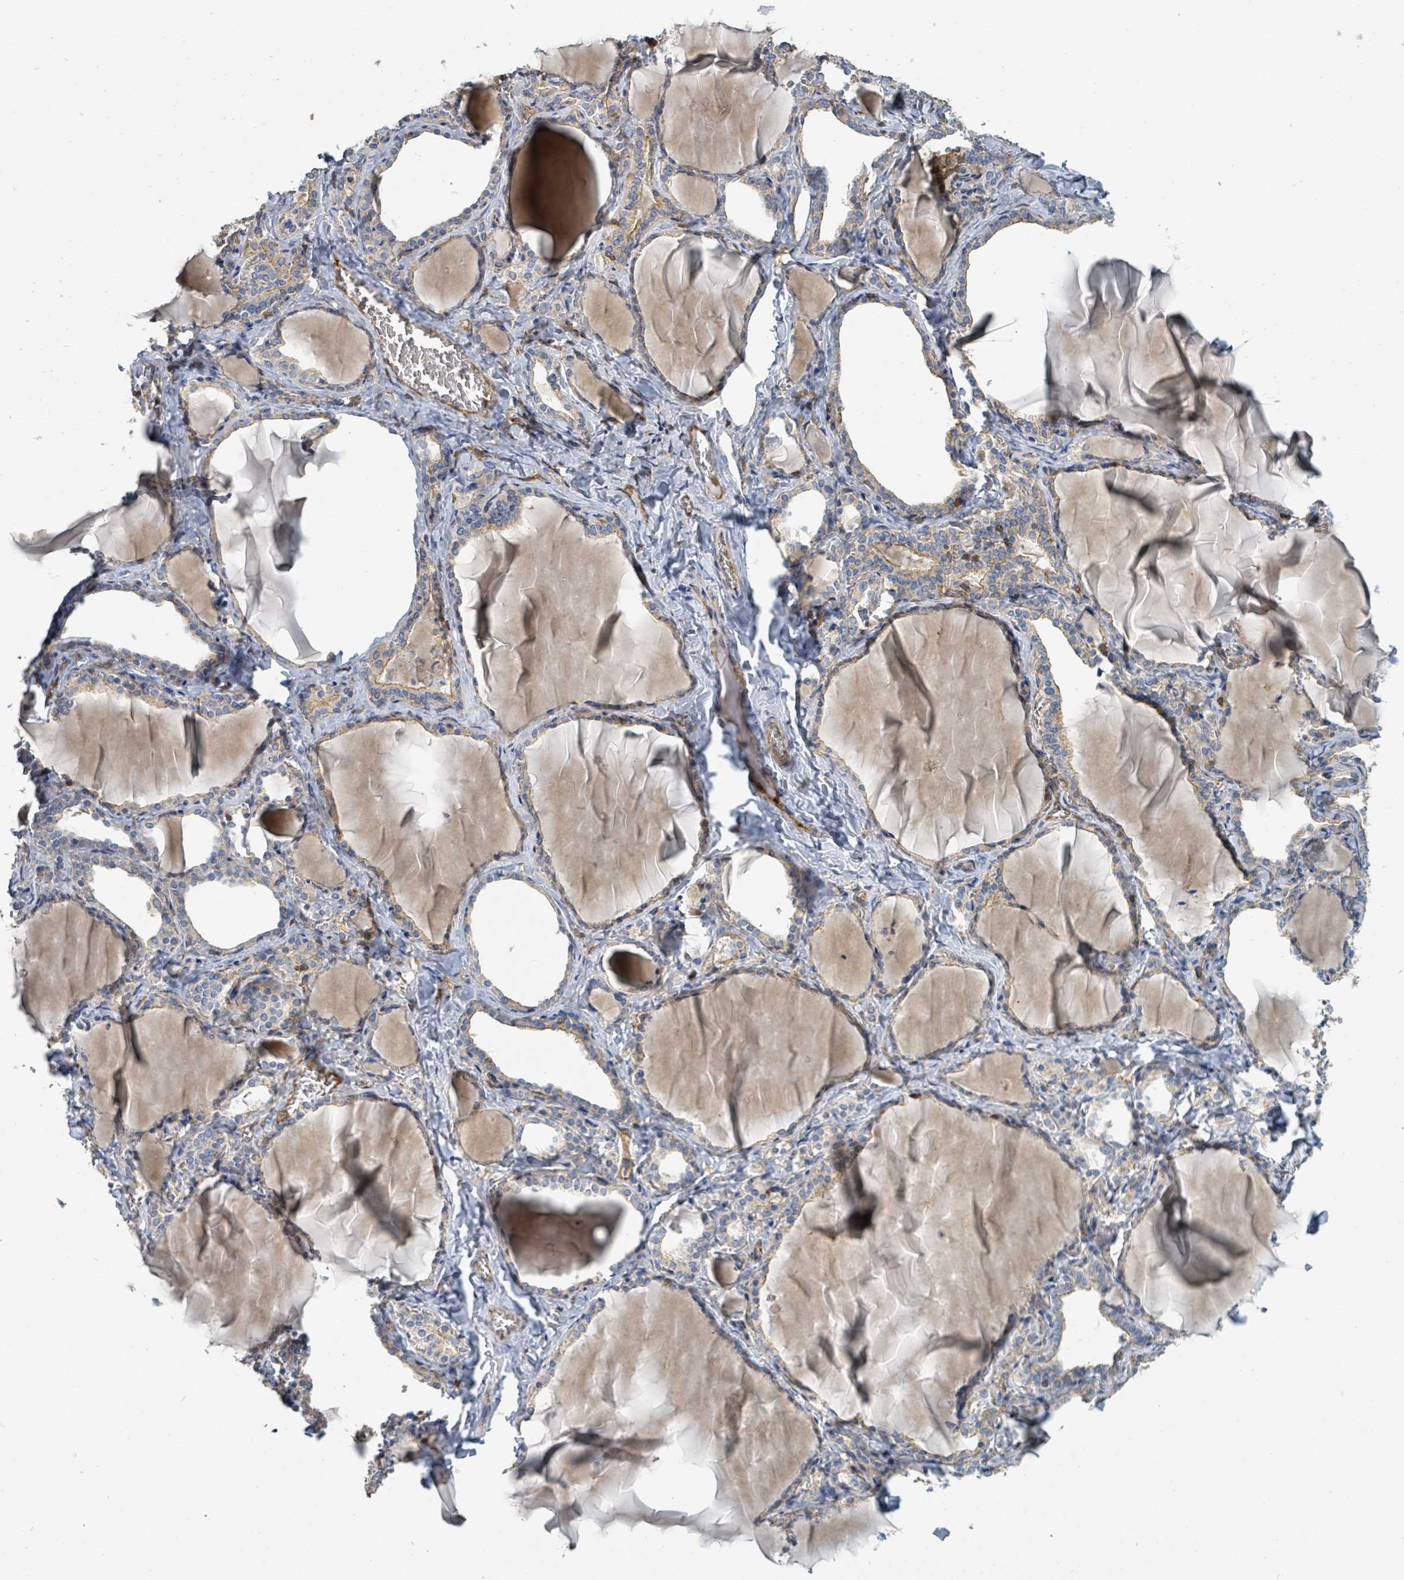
{"staining": {"intensity": "weak", "quantity": "25%-75%", "location": "cytoplasmic/membranous"}, "tissue": "thyroid gland", "cell_type": "Glandular cells", "image_type": "normal", "snomed": [{"axis": "morphology", "description": "Normal tissue, NOS"}, {"axis": "topography", "description": "Thyroid gland"}], "caption": "Glandular cells show low levels of weak cytoplasmic/membranous expression in approximately 25%-75% of cells in unremarkable human thyroid gland.", "gene": "BOLA2B", "patient": {"sex": "female", "age": 42}}